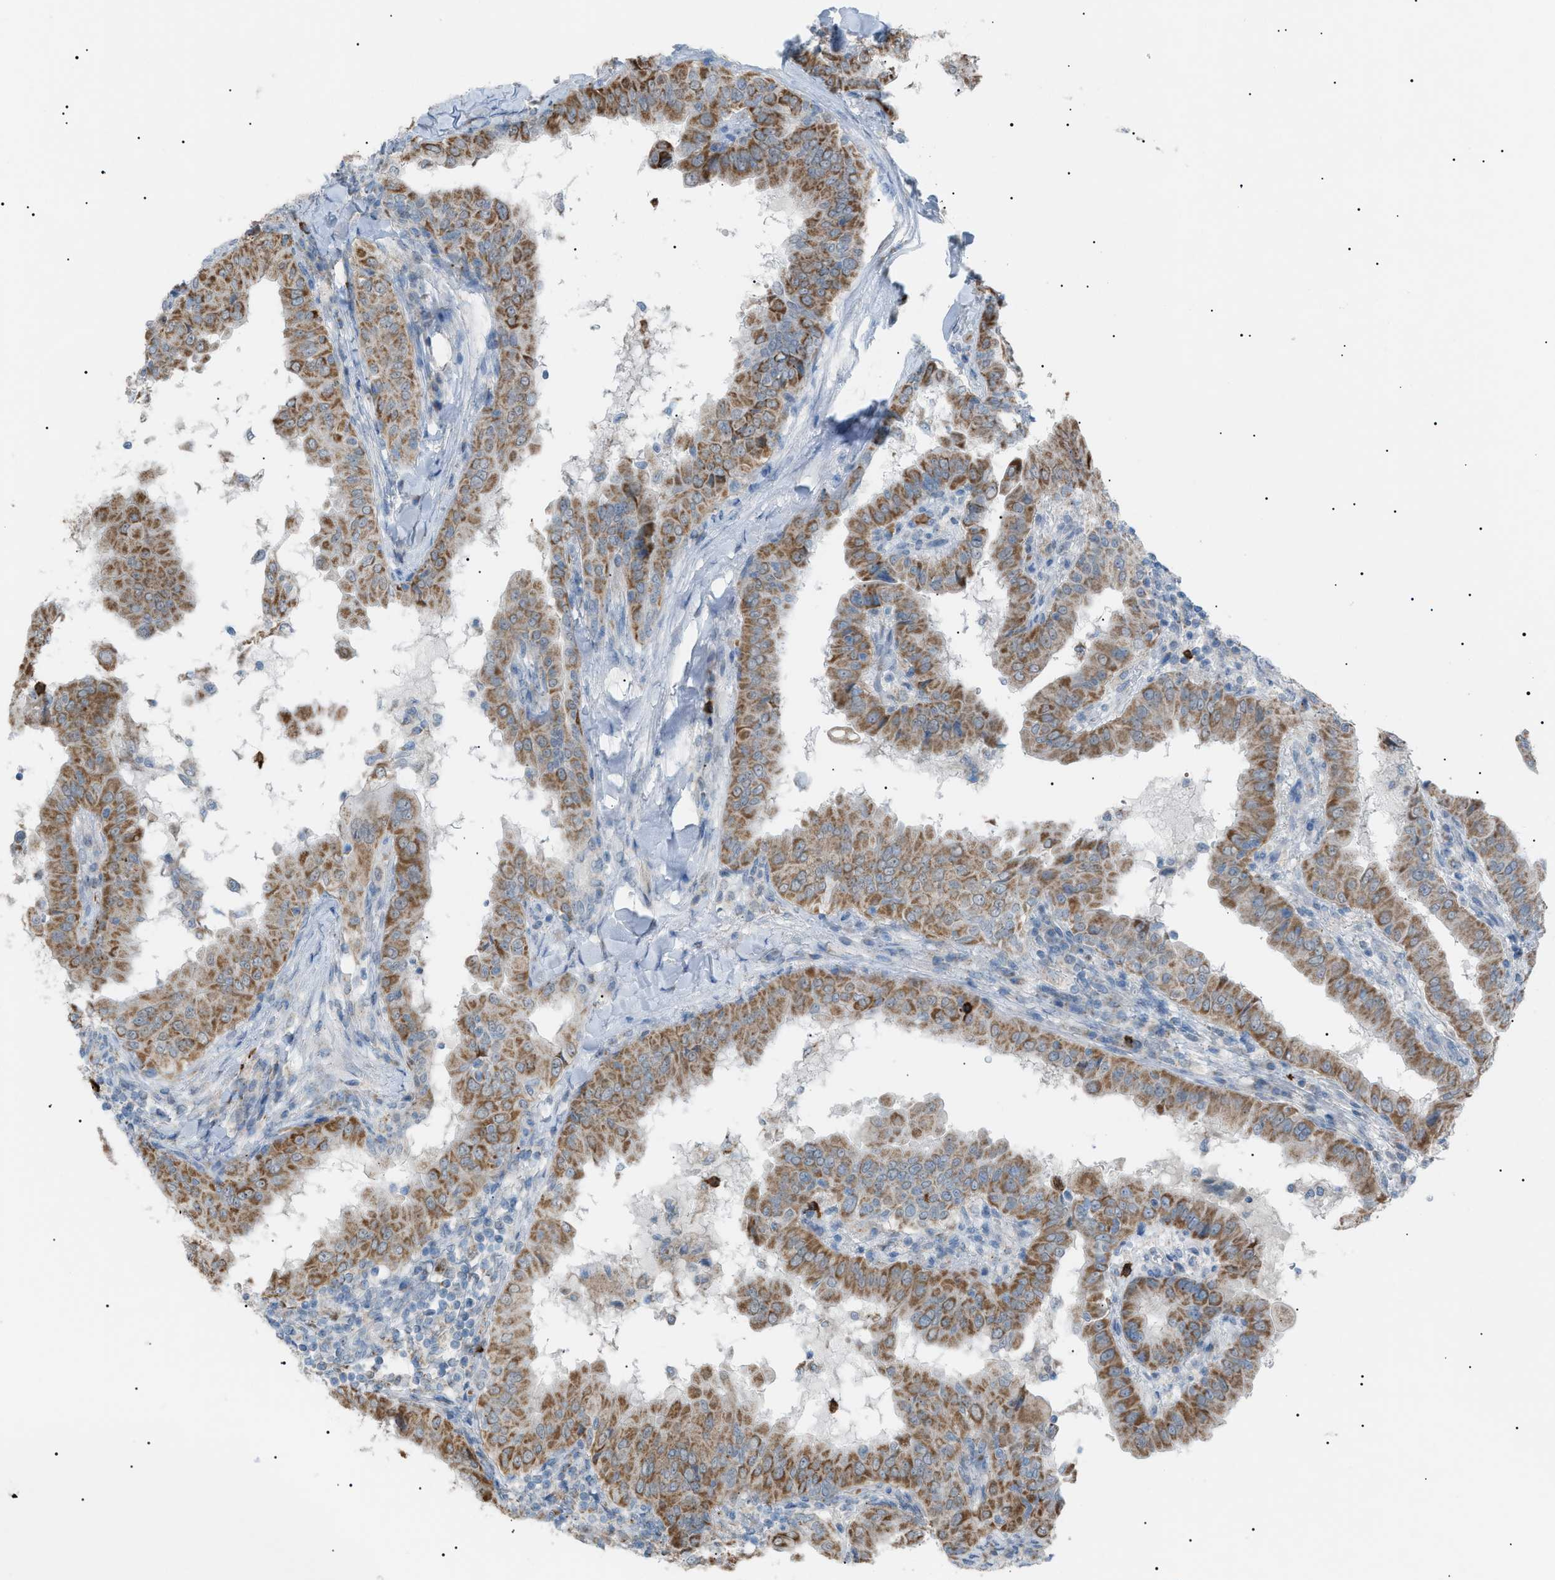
{"staining": {"intensity": "moderate", "quantity": ">75%", "location": "cytoplasmic/membranous"}, "tissue": "thyroid cancer", "cell_type": "Tumor cells", "image_type": "cancer", "snomed": [{"axis": "morphology", "description": "Papillary adenocarcinoma, NOS"}, {"axis": "topography", "description": "Thyroid gland"}], "caption": "Immunohistochemical staining of thyroid papillary adenocarcinoma shows medium levels of moderate cytoplasmic/membranous expression in about >75% of tumor cells.", "gene": "ZNF516", "patient": {"sex": "male", "age": 33}}